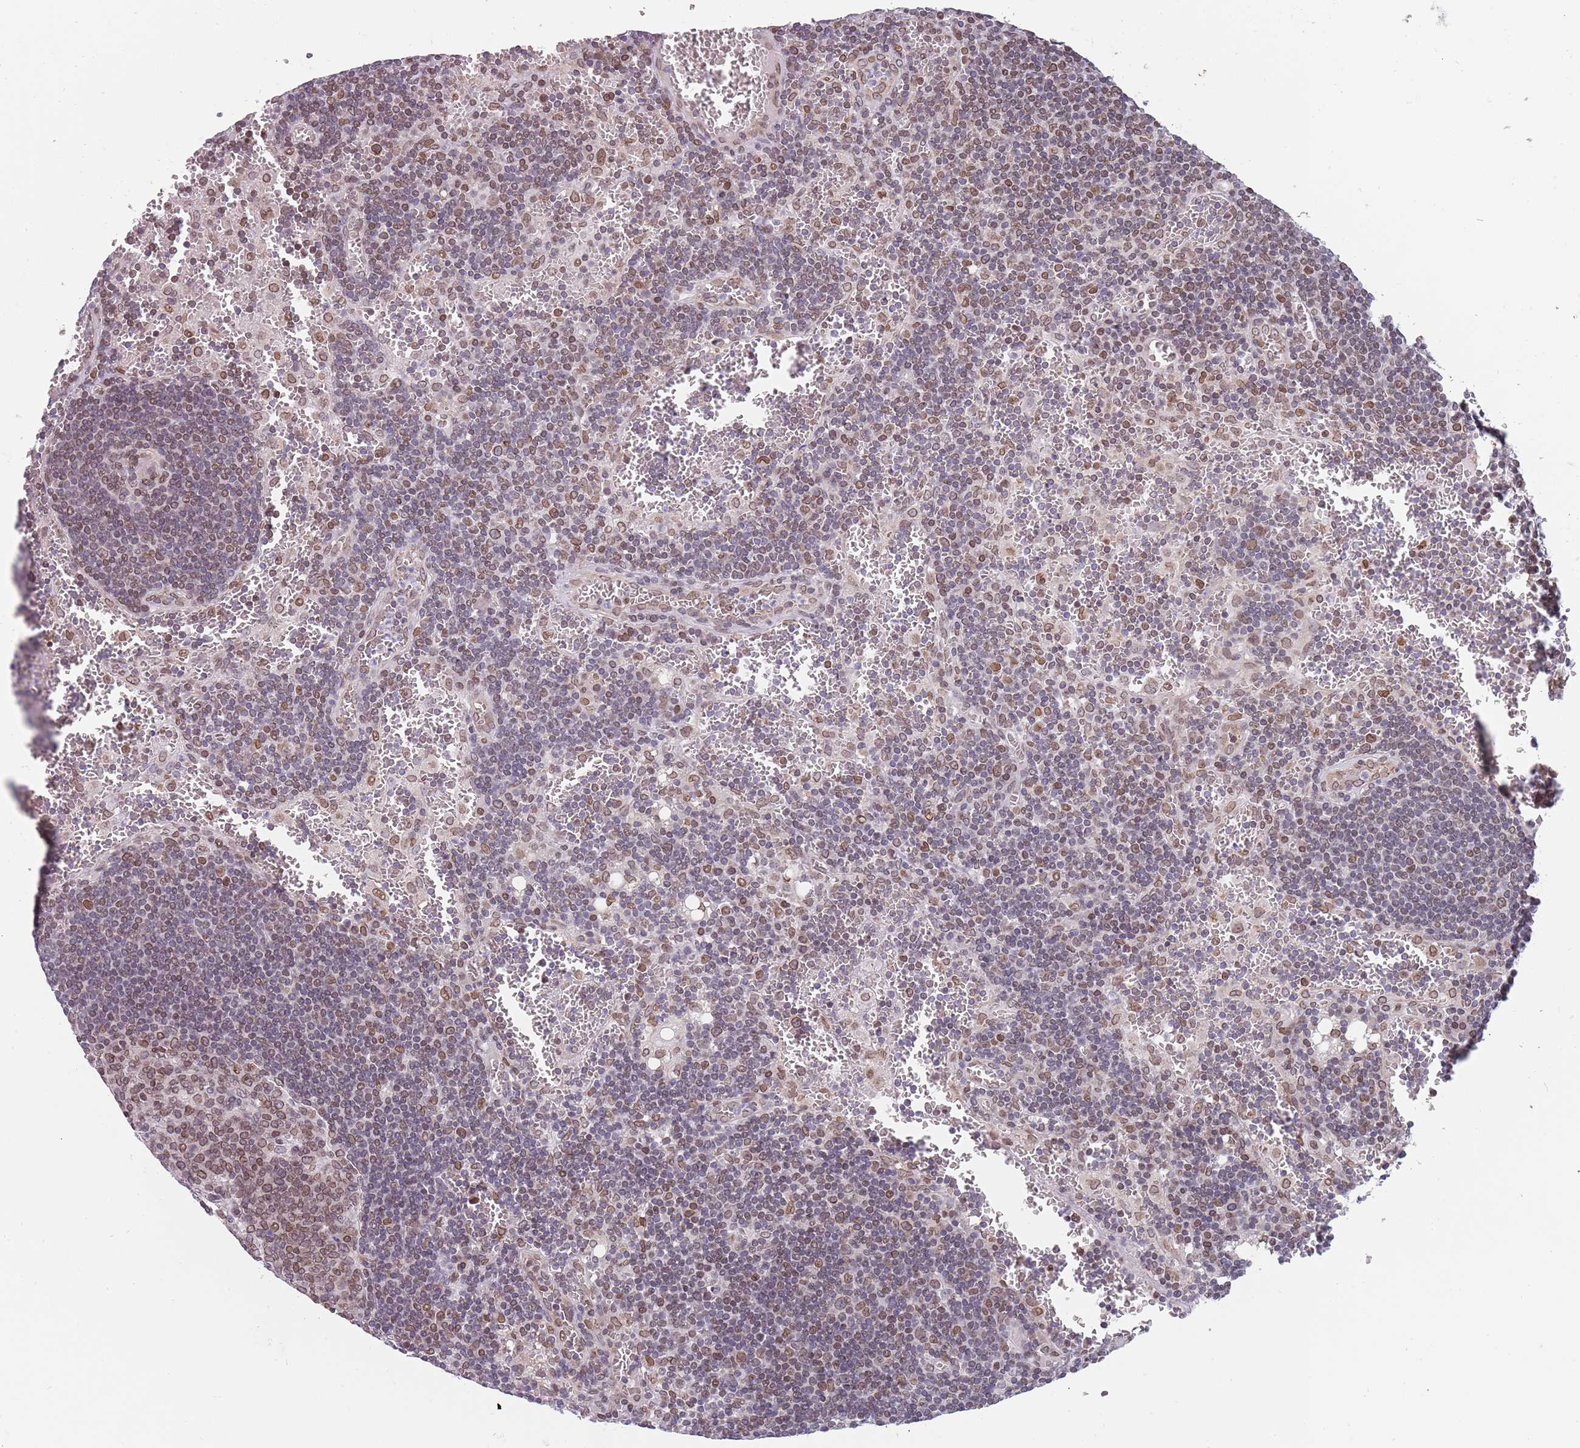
{"staining": {"intensity": "moderate", "quantity": ">75%", "location": "cytoplasmic/membranous,nuclear"}, "tissue": "lymph node", "cell_type": "Germinal center cells", "image_type": "normal", "snomed": [{"axis": "morphology", "description": "Normal tissue, NOS"}, {"axis": "topography", "description": "Lymph node"}], "caption": "The immunohistochemical stain highlights moderate cytoplasmic/membranous,nuclear expression in germinal center cells of normal lymph node. (IHC, brightfield microscopy, high magnification).", "gene": "KLHDC2", "patient": {"sex": "female", "age": 73}}